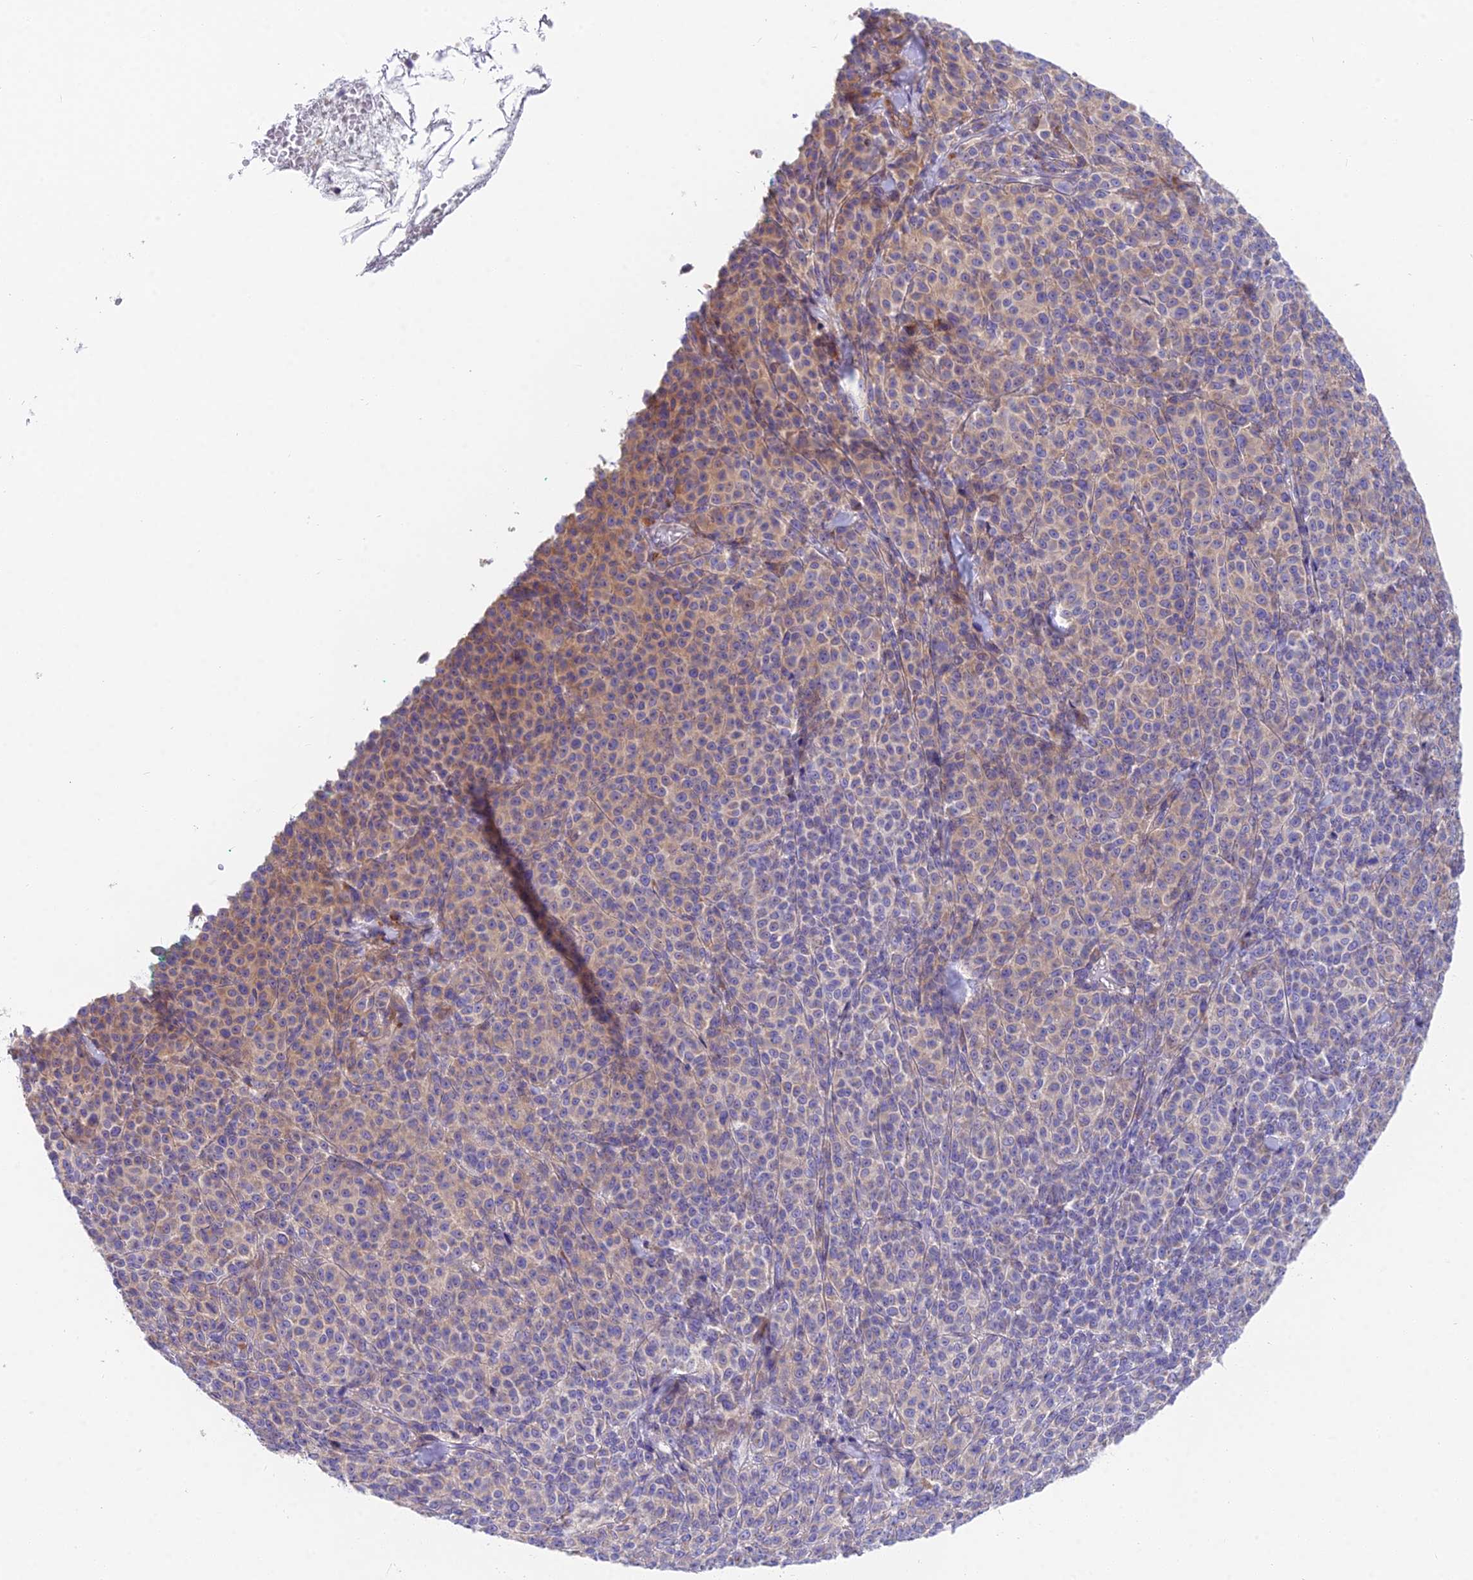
{"staining": {"intensity": "weak", "quantity": "<25%", "location": "cytoplasmic/membranous"}, "tissue": "melanoma", "cell_type": "Tumor cells", "image_type": "cancer", "snomed": [{"axis": "morphology", "description": "Normal tissue, NOS"}, {"axis": "morphology", "description": "Malignant melanoma, NOS"}, {"axis": "topography", "description": "Skin"}], "caption": "Protein analysis of malignant melanoma demonstrates no significant positivity in tumor cells.", "gene": "MVB12A", "patient": {"sex": "female", "age": 34}}